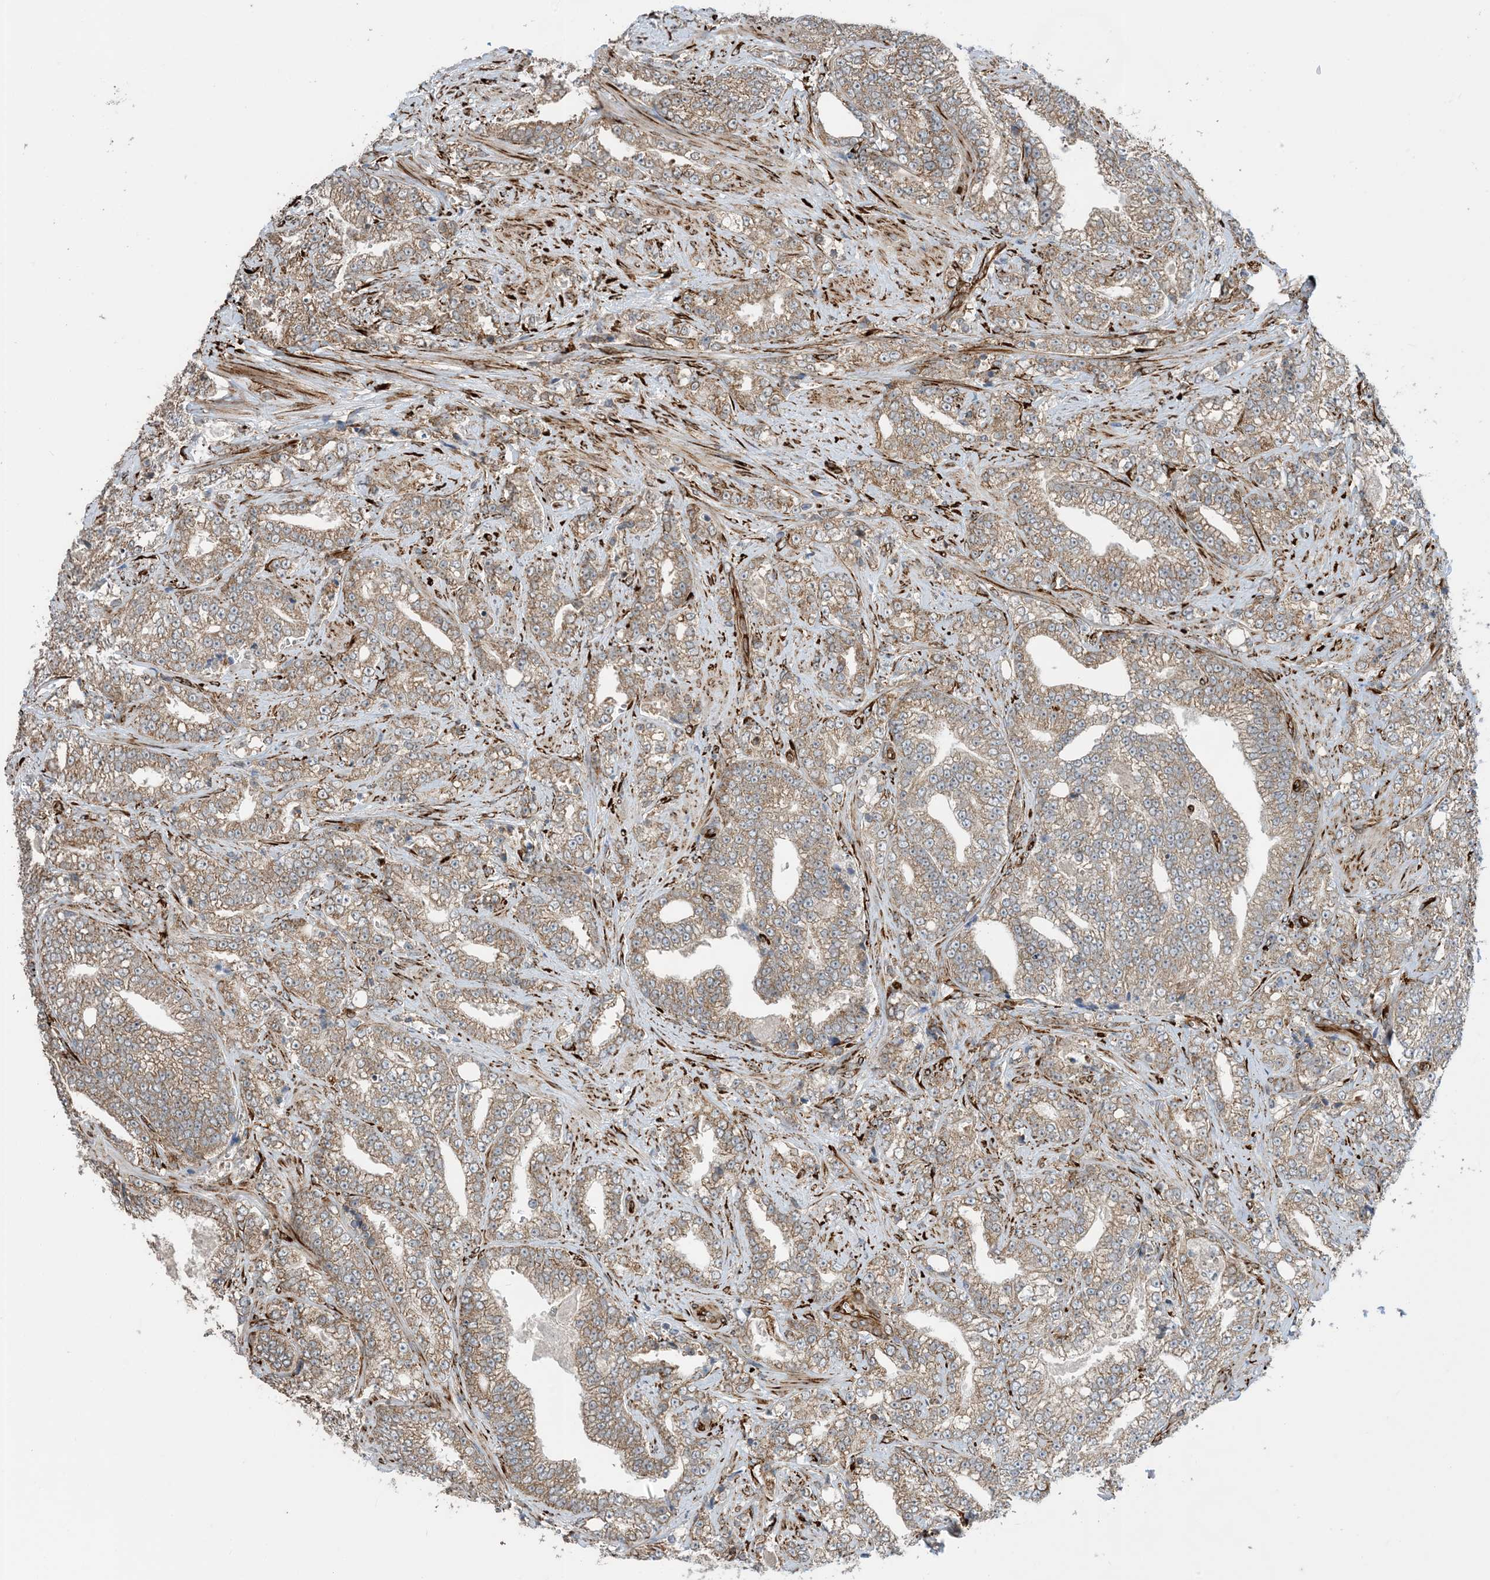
{"staining": {"intensity": "moderate", "quantity": ">75%", "location": "cytoplasmic/membranous"}, "tissue": "prostate cancer", "cell_type": "Tumor cells", "image_type": "cancer", "snomed": [{"axis": "morphology", "description": "Adenocarcinoma, High grade"}, {"axis": "topography", "description": "Prostate and seminal vesicle, NOS"}], "caption": "Human prostate cancer stained with a protein marker demonstrates moderate staining in tumor cells.", "gene": "ZBTB45", "patient": {"sex": "male", "age": 67}}